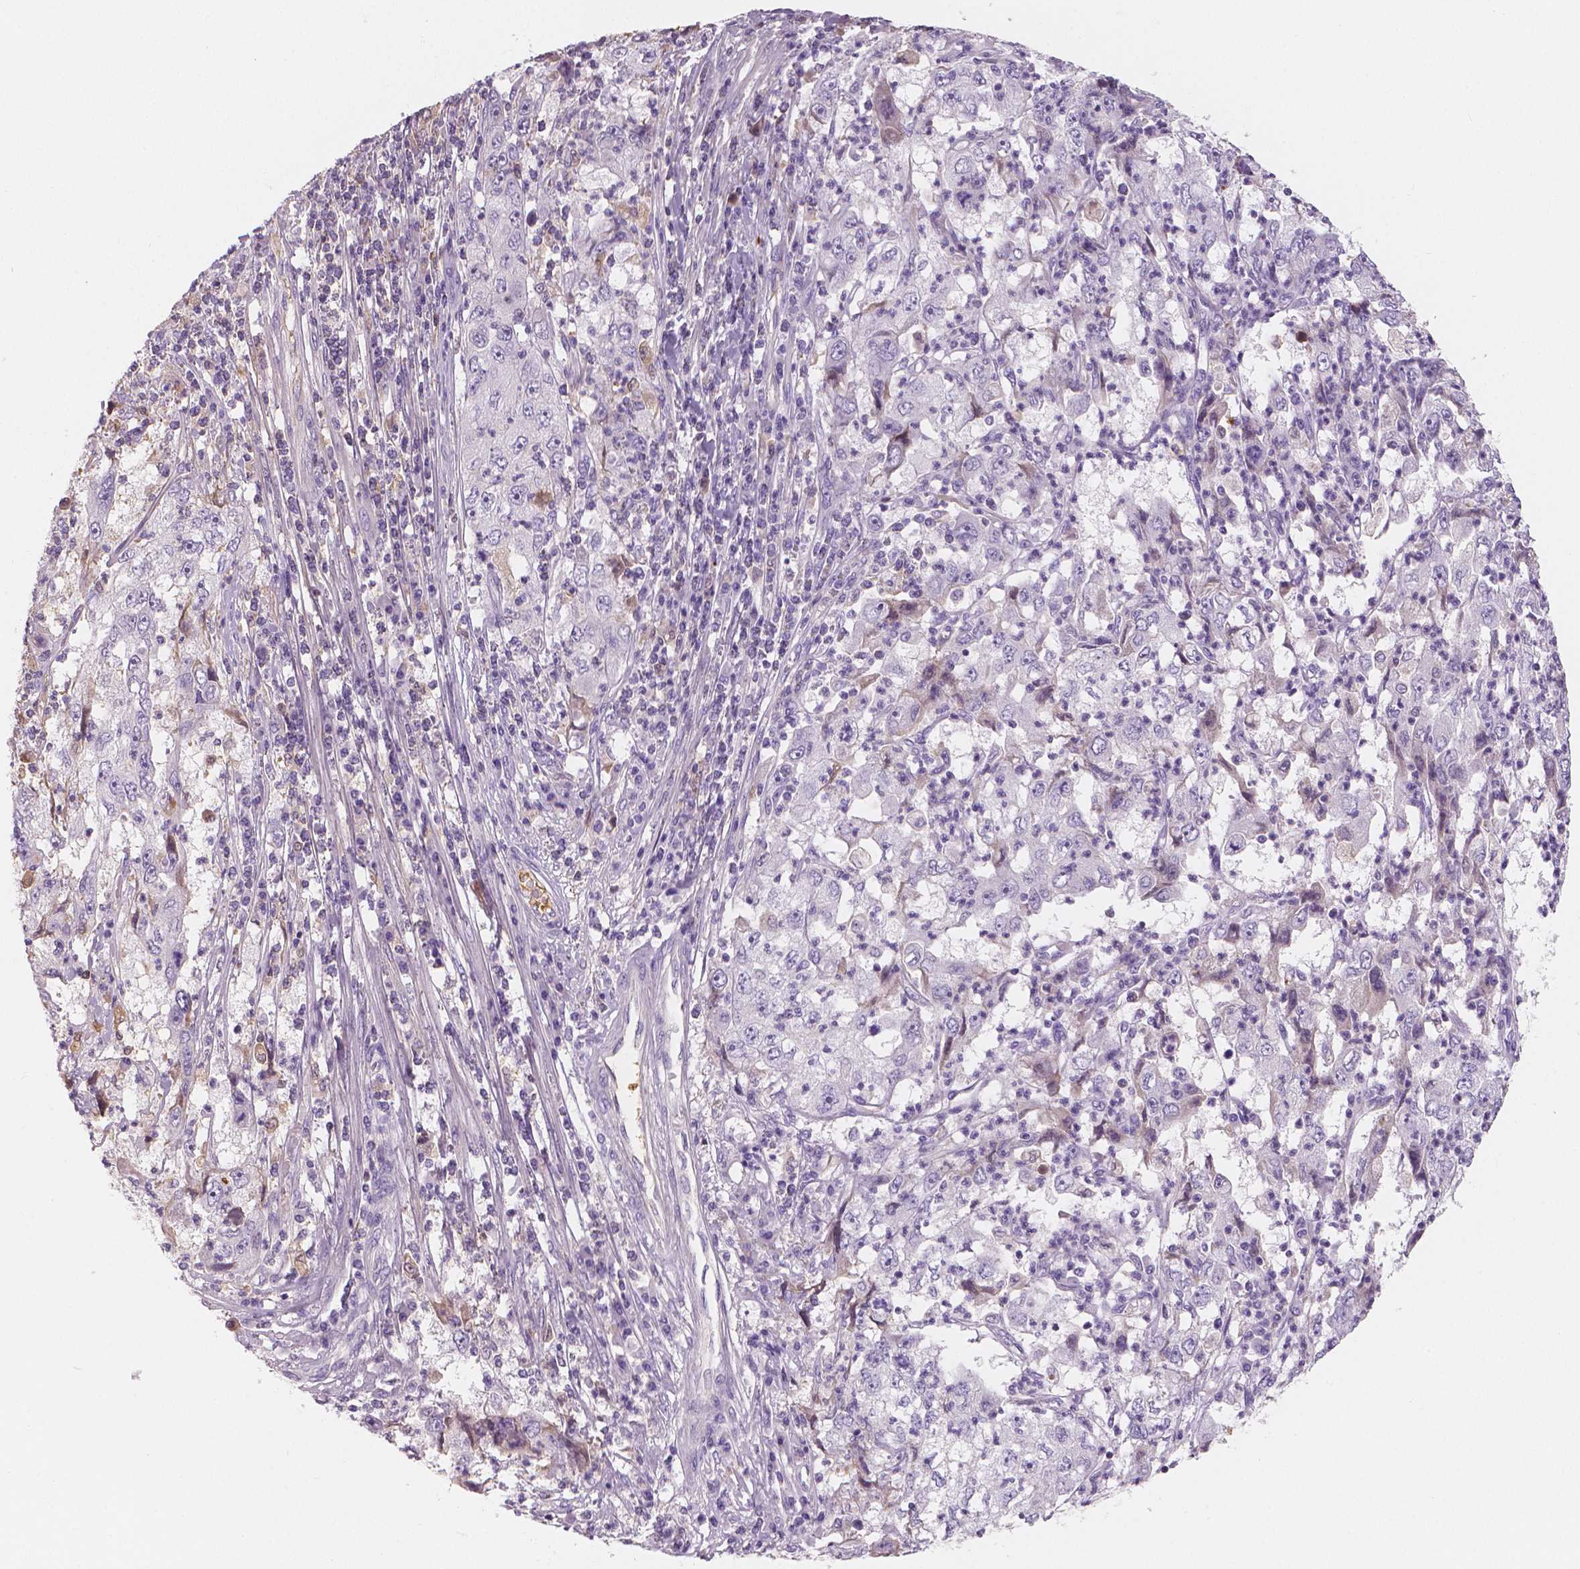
{"staining": {"intensity": "negative", "quantity": "none", "location": "none"}, "tissue": "cervical cancer", "cell_type": "Tumor cells", "image_type": "cancer", "snomed": [{"axis": "morphology", "description": "Squamous cell carcinoma, NOS"}, {"axis": "topography", "description": "Cervix"}], "caption": "Immunohistochemistry (IHC) photomicrograph of neoplastic tissue: human cervical cancer stained with DAB demonstrates no significant protein positivity in tumor cells.", "gene": "APOA4", "patient": {"sex": "female", "age": 36}}